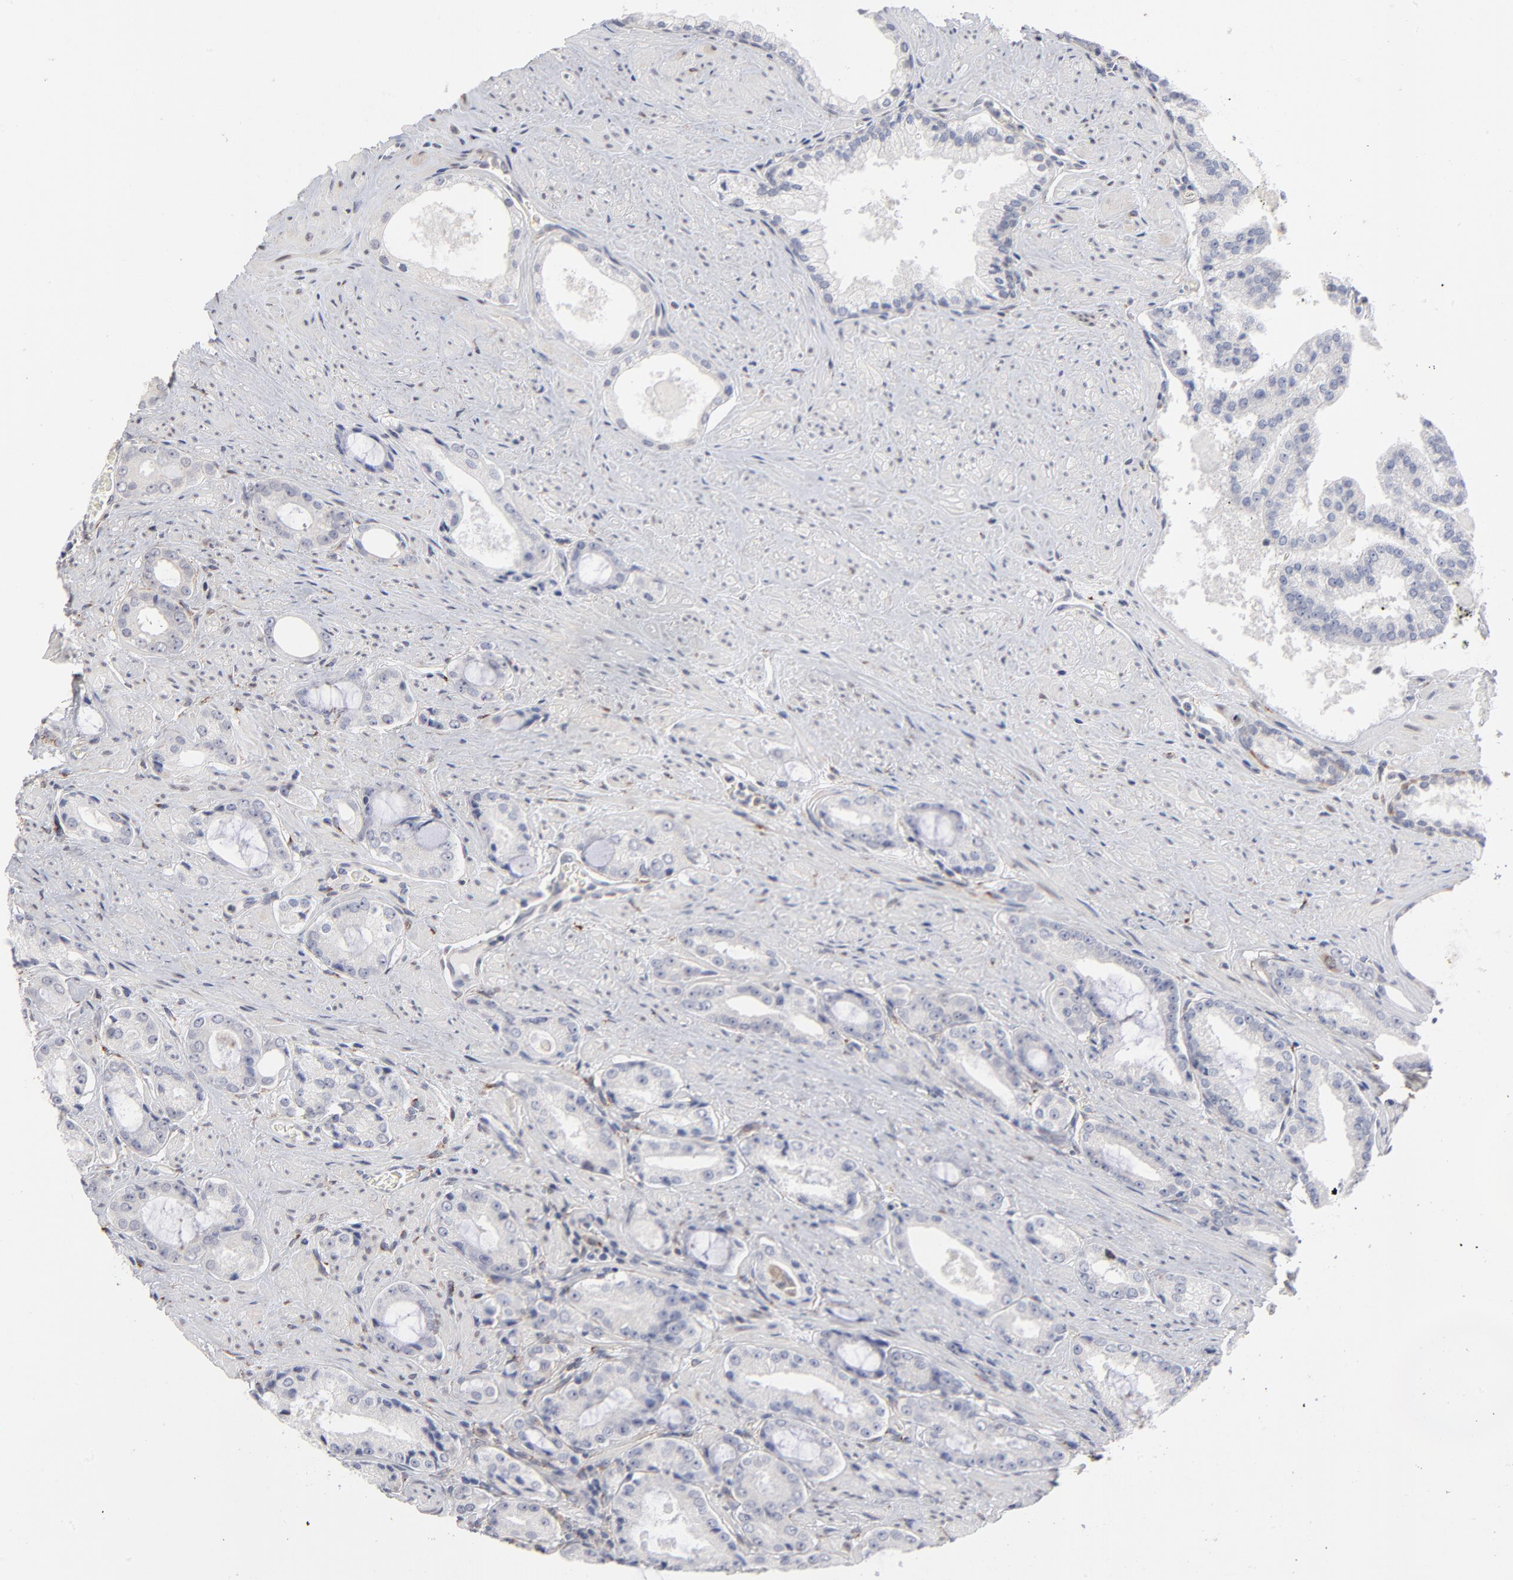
{"staining": {"intensity": "negative", "quantity": "none", "location": "none"}, "tissue": "prostate cancer", "cell_type": "Tumor cells", "image_type": "cancer", "snomed": [{"axis": "morphology", "description": "Adenocarcinoma, Medium grade"}, {"axis": "topography", "description": "Prostate"}], "caption": "Immunohistochemistry (IHC) of human medium-grade adenocarcinoma (prostate) displays no expression in tumor cells. (Brightfield microscopy of DAB (3,3'-diaminobenzidine) immunohistochemistry at high magnification).", "gene": "AURKA", "patient": {"sex": "male", "age": 60}}